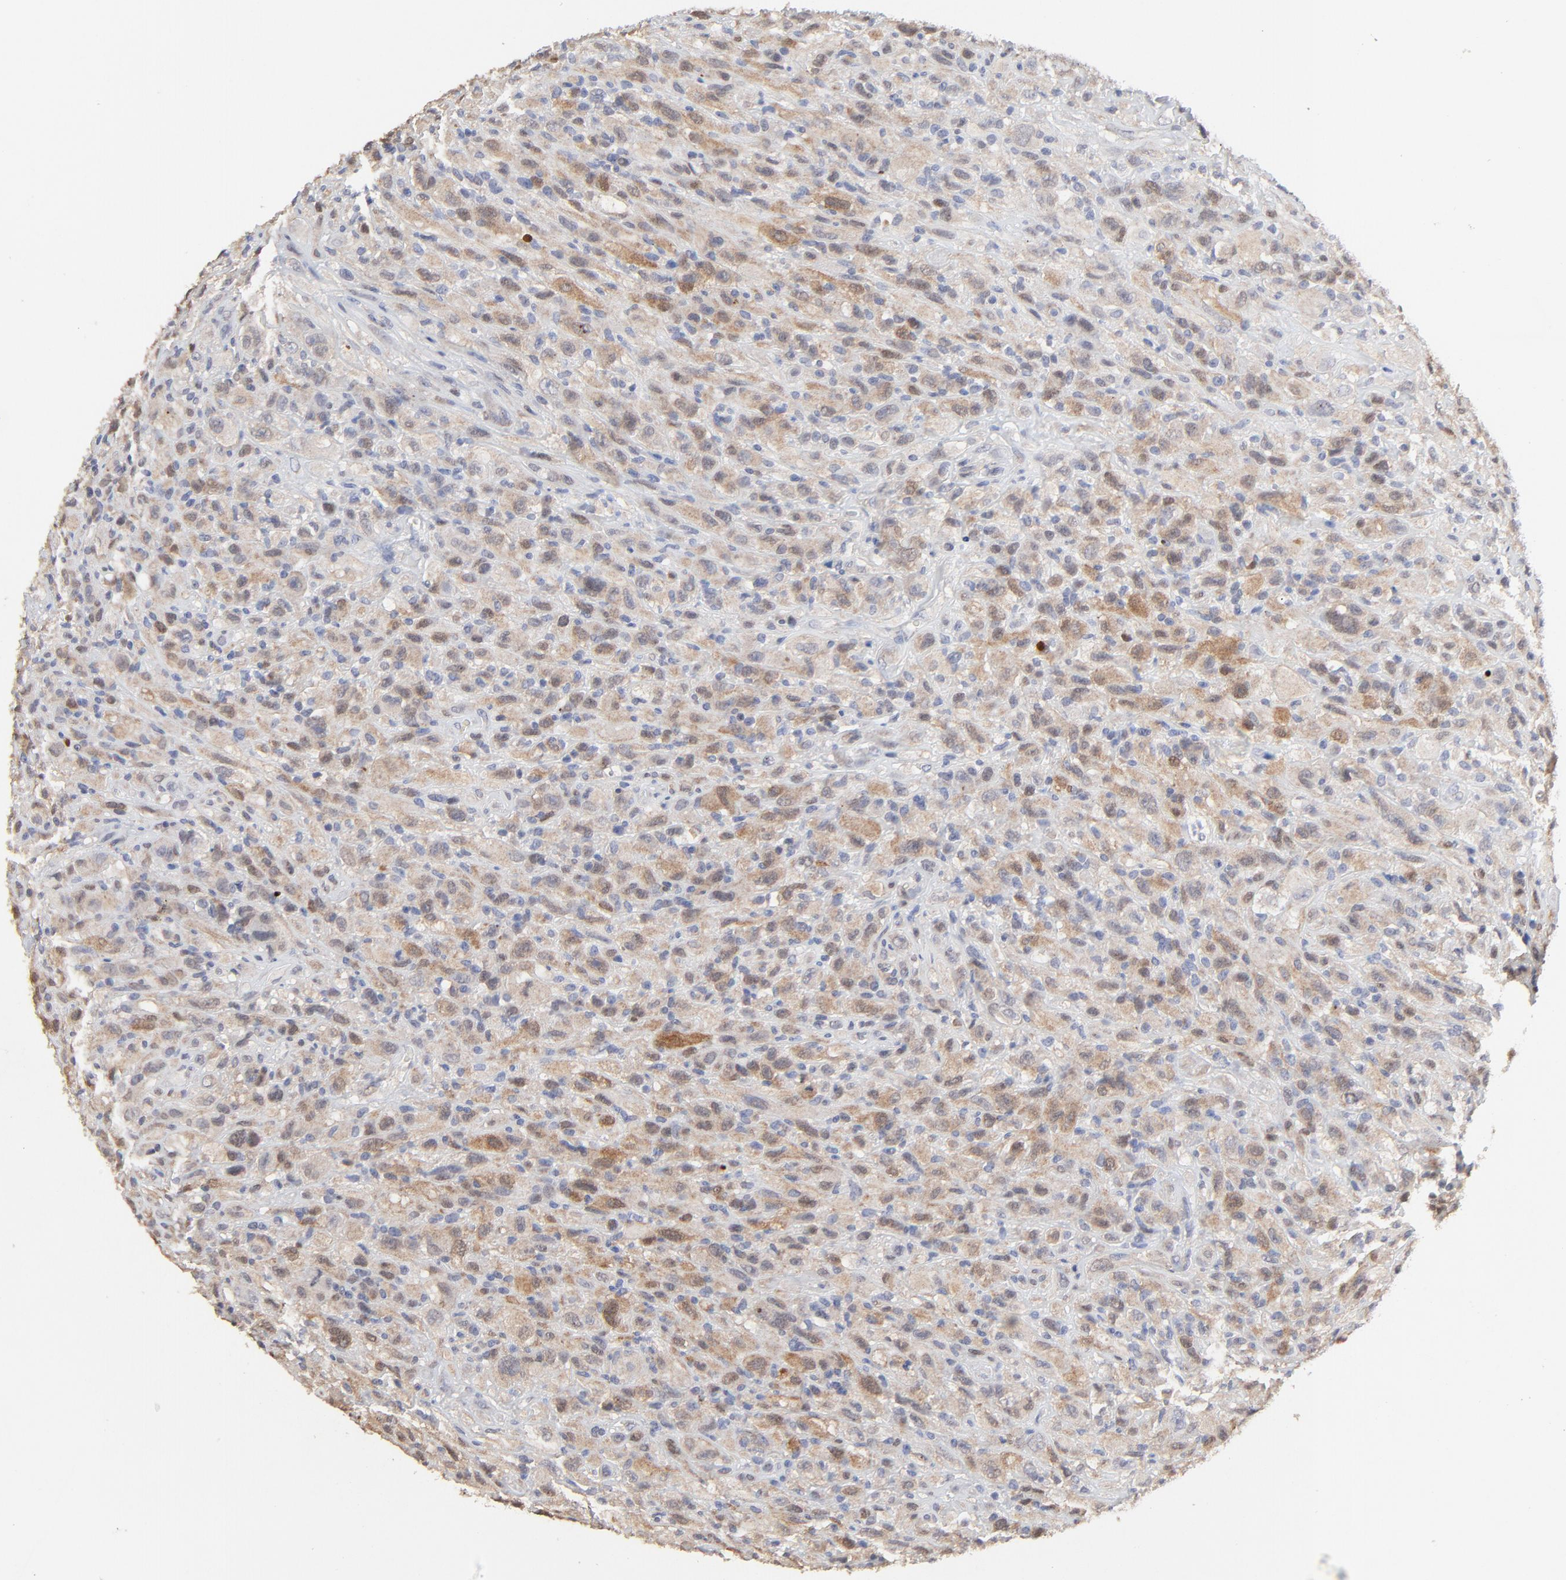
{"staining": {"intensity": "moderate", "quantity": ">75%", "location": "cytoplasmic/membranous"}, "tissue": "glioma", "cell_type": "Tumor cells", "image_type": "cancer", "snomed": [{"axis": "morphology", "description": "Glioma, malignant, High grade"}, {"axis": "topography", "description": "Brain"}], "caption": "Immunohistochemical staining of malignant high-grade glioma exhibits moderate cytoplasmic/membranous protein positivity in approximately >75% of tumor cells.", "gene": "LGALS3", "patient": {"sex": "male", "age": 48}}